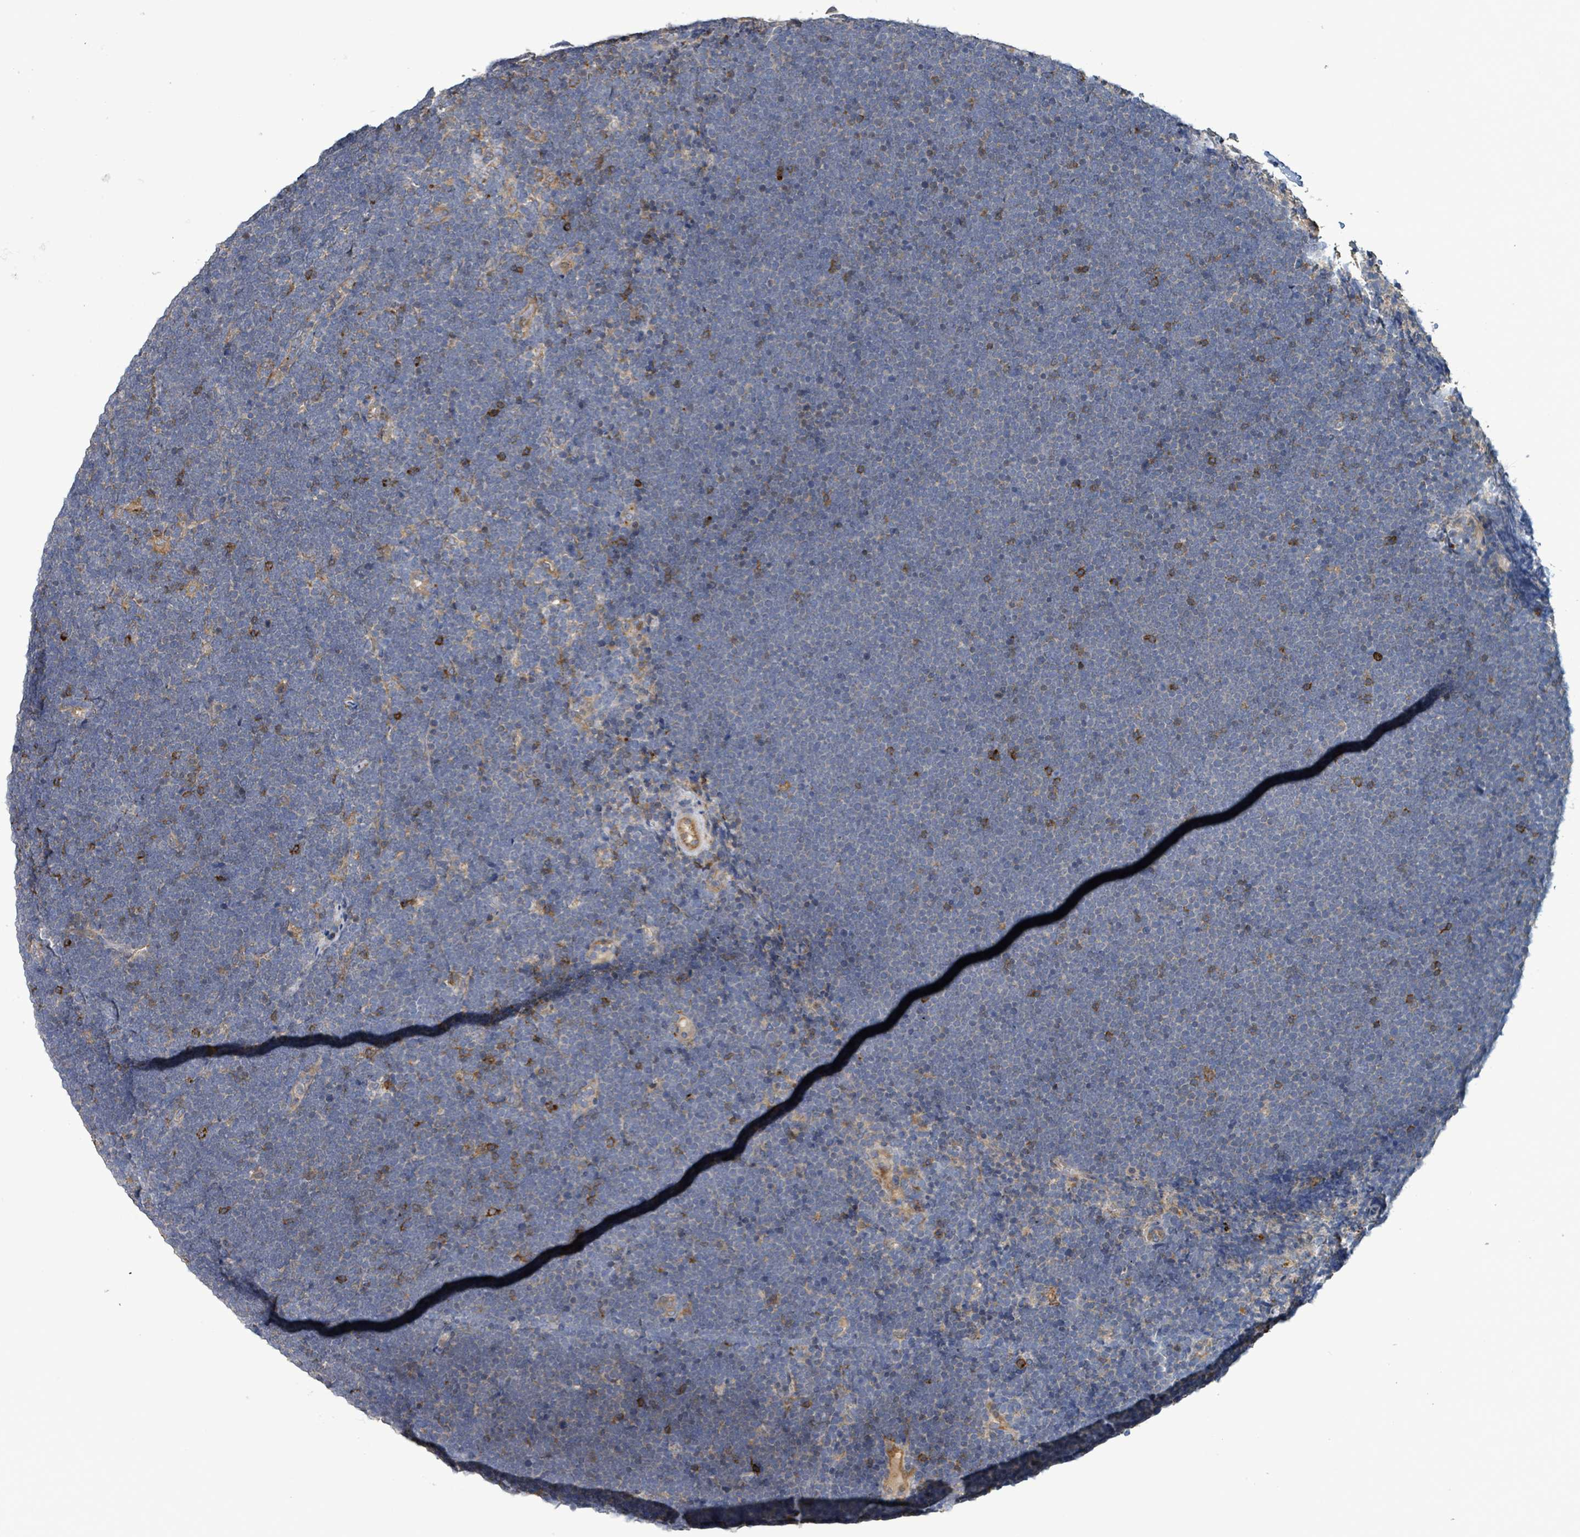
{"staining": {"intensity": "negative", "quantity": "none", "location": "none"}, "tissue": "lymphoma", "cell_type": "Tumor cells", "image_type": "cancer", "snomed": [{"axis": "morphology", "description": "Malignant lymphoma, non-Hodgkin's type, High grade"}, {"axis": "topography", "description": "Lymph node"}], "caption": "DAB (3,3'-diaminobenzidine) immunohistochemical staining of human high-grade malignant lymphoma, non-Hodgkin's type reveals no significant expression in tumor cells.", "gene": "PLAAT1", "patient": {"sex": "male", "age": 13}}